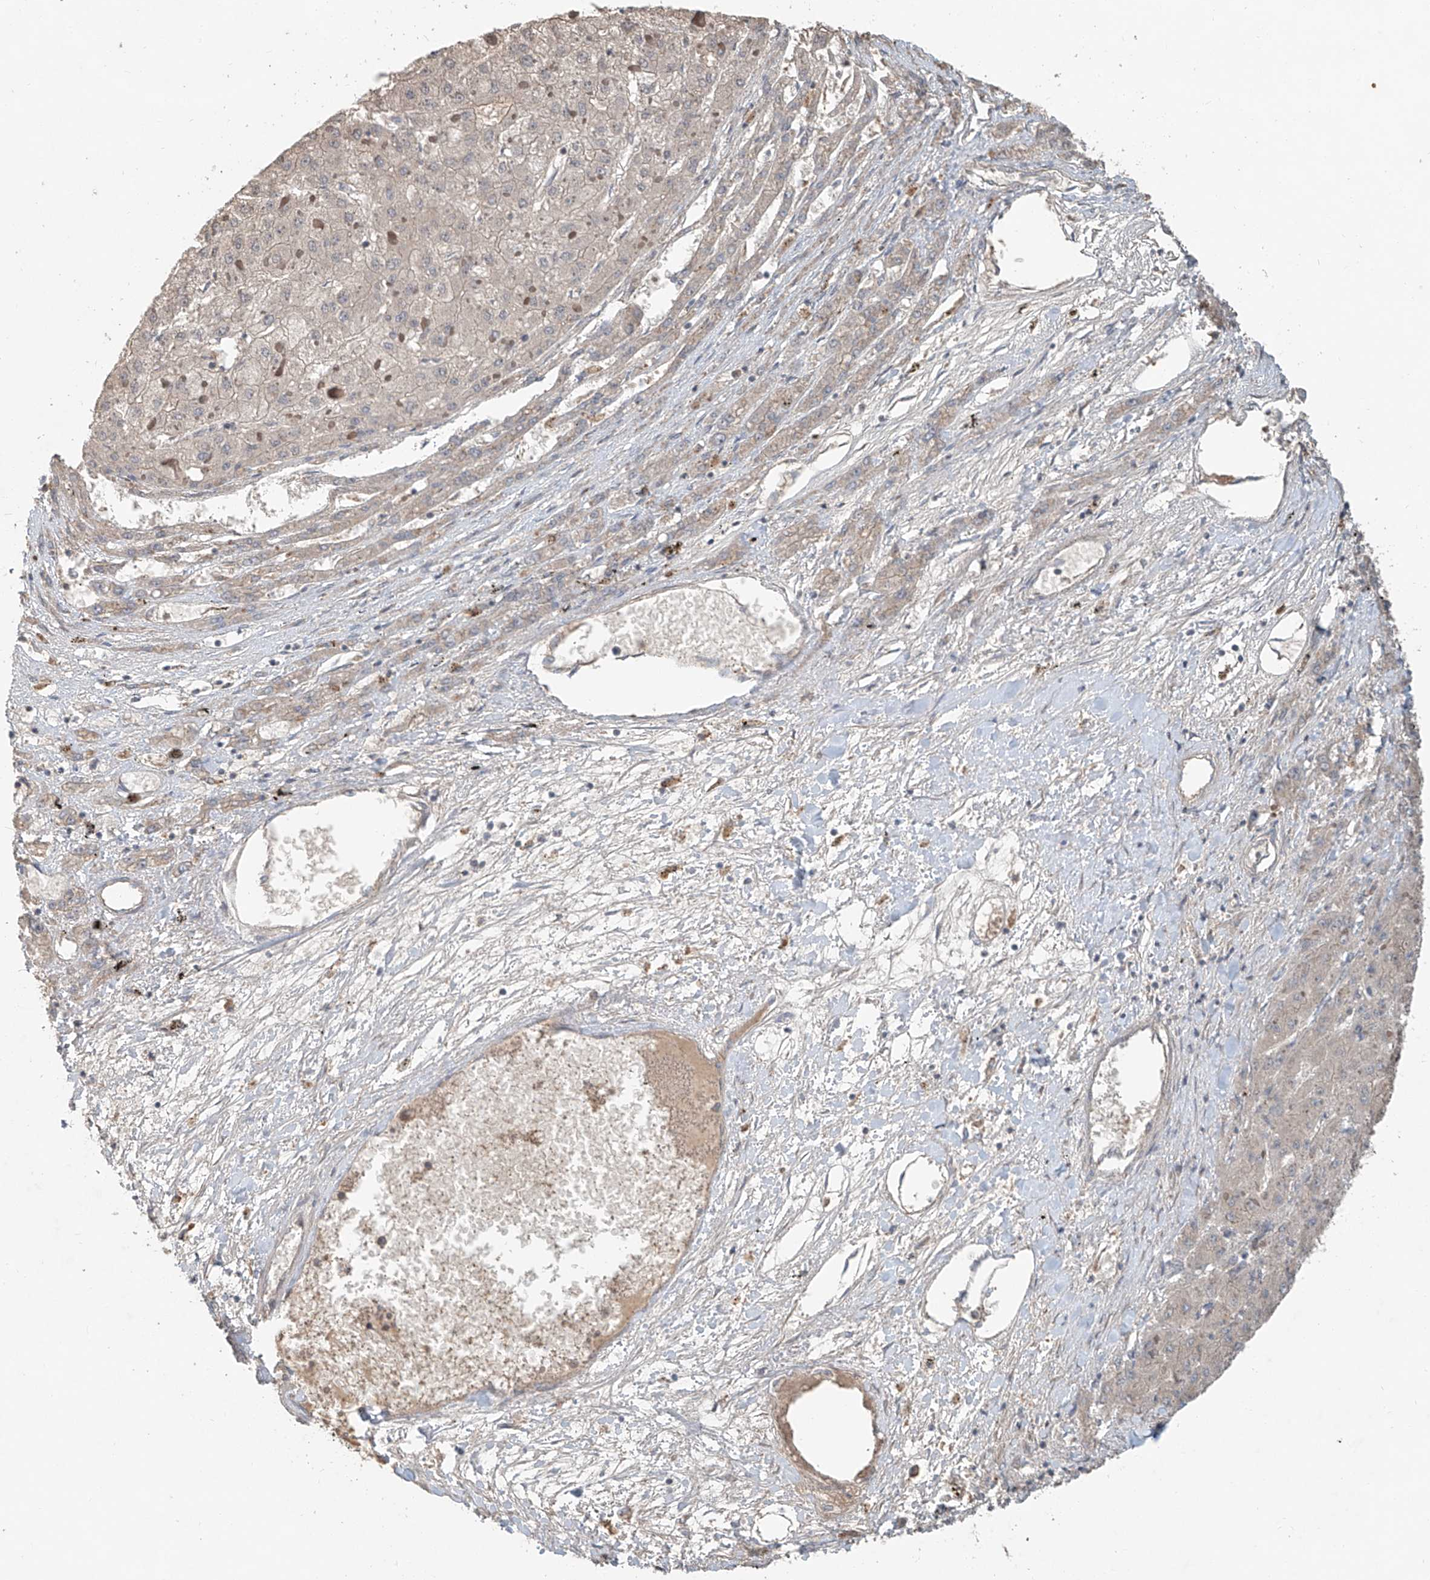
{"staining": {"intensity": "negative", "quantity": "none", "location": "none"}, "tissue": "liver cancer", "cell_type": "Tumor cells", "image_type": "cancer", "snomed": [{"axis": "morphology", "description": "Carcinoma, Hepatocellular, NOS"}, {"axis": "topography", "description": "Liver"}], "caption": "Tumor cells are negative for brown protein staining in liver cancer (hepatocellular carcinoma).", "gene": "ADAM23", "patient": {"sex": "female", "age": 73}}